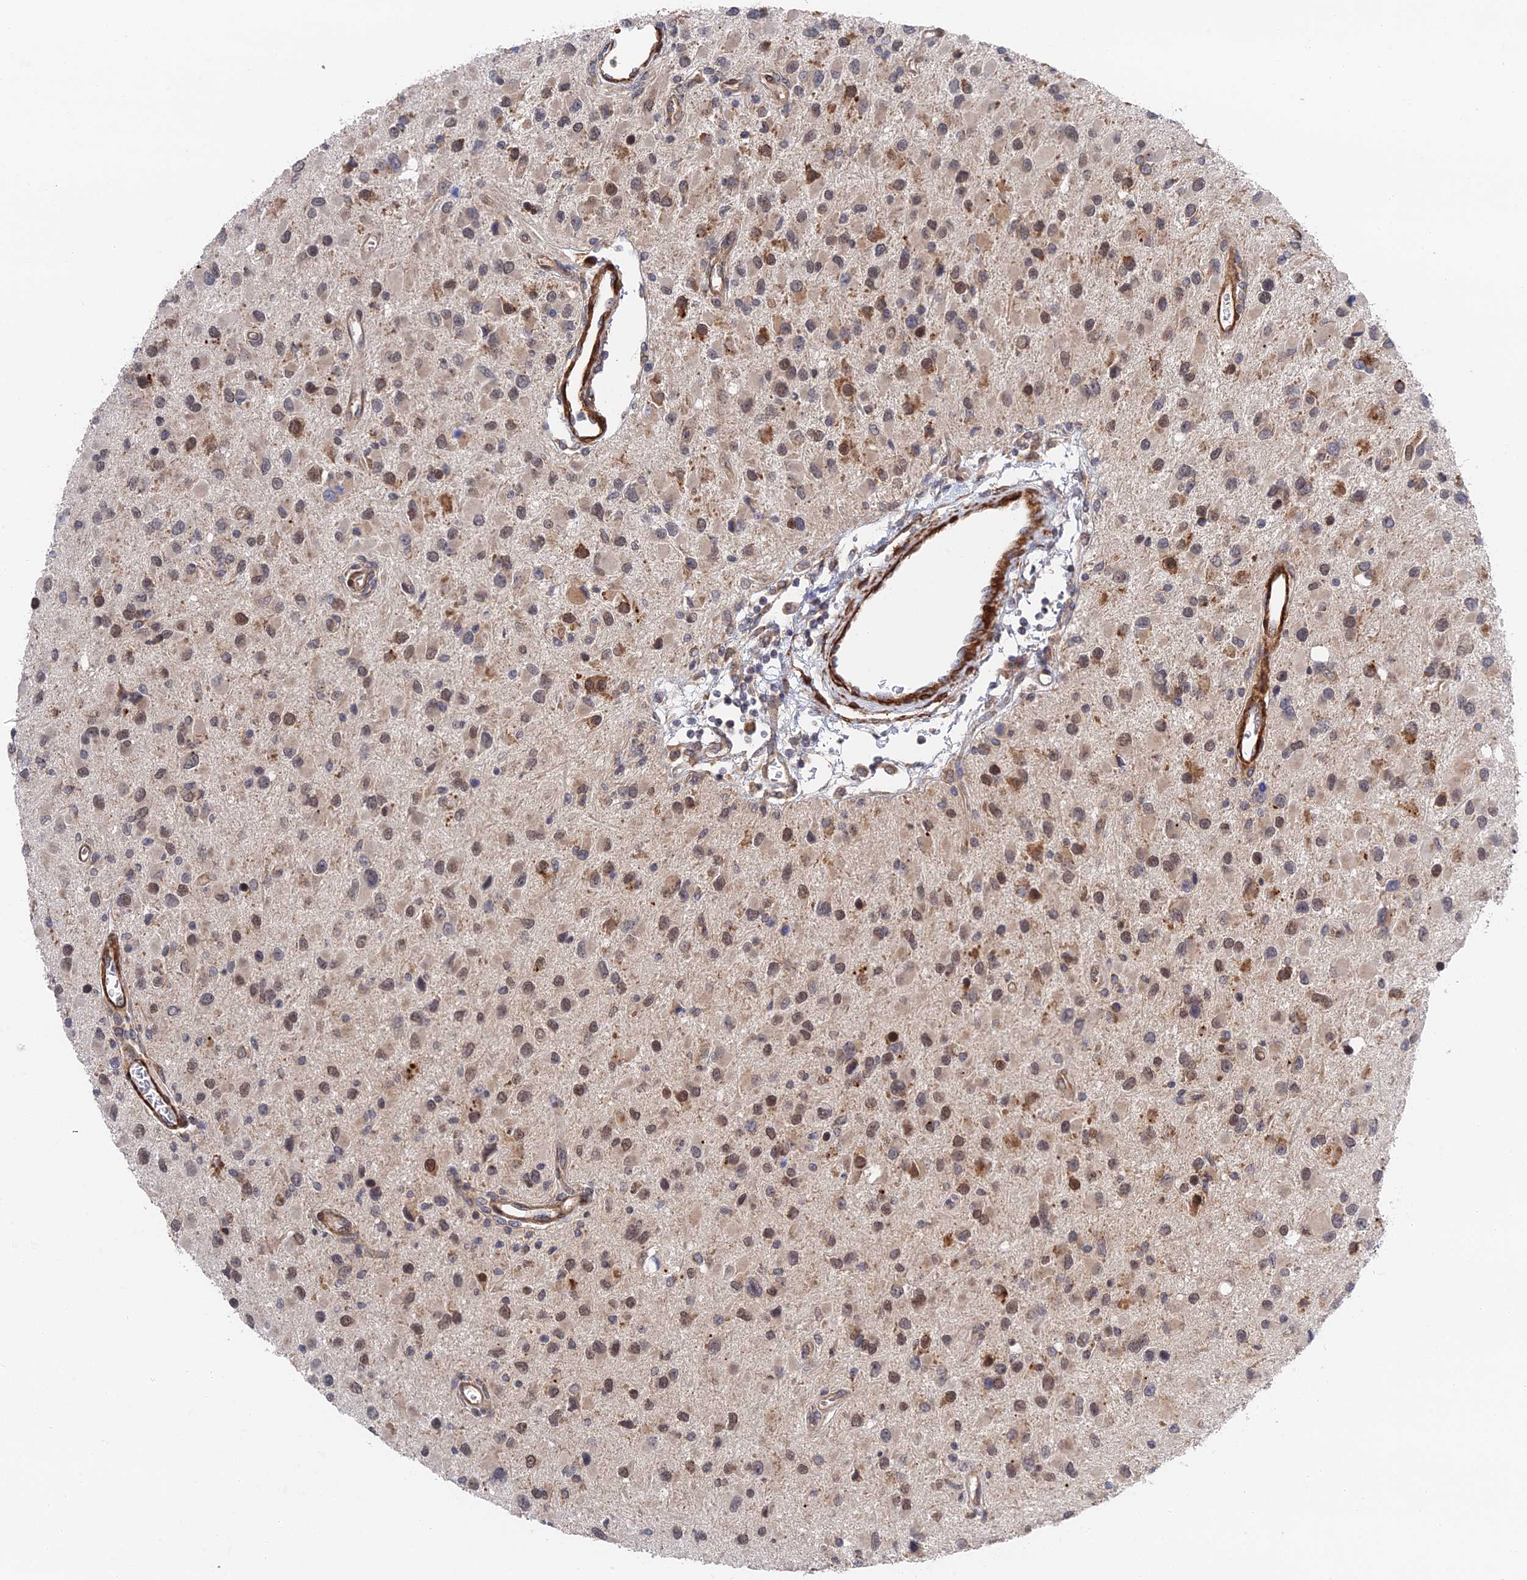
{"staining": {"intensity": "moderate", "quantity": "<25%", "location": "cytoplasmic/membranous,nuclear"}, "tissue": "glioma", "cell_type": "Tumor cells", "image_type": "cancer", "snomed": [{"axis": "morphology", "description": "Glioma, malignant, High grade"}, {"axis": "topography", "description": "Brain"}], "caption": "Protein expression analysis of malignant high-grade glioma displays moderate cytoplasmic/membranous and nuclear expression in approximately <25% of tumor cells. (Stains: DAB (3,3'-diaminobenzidine) in brown, nuclei in blue, Microscopy: brightfield microscopy at high magnification).", "gene": "ZNF320", "patient": {"sex": "male", "age": 53}}